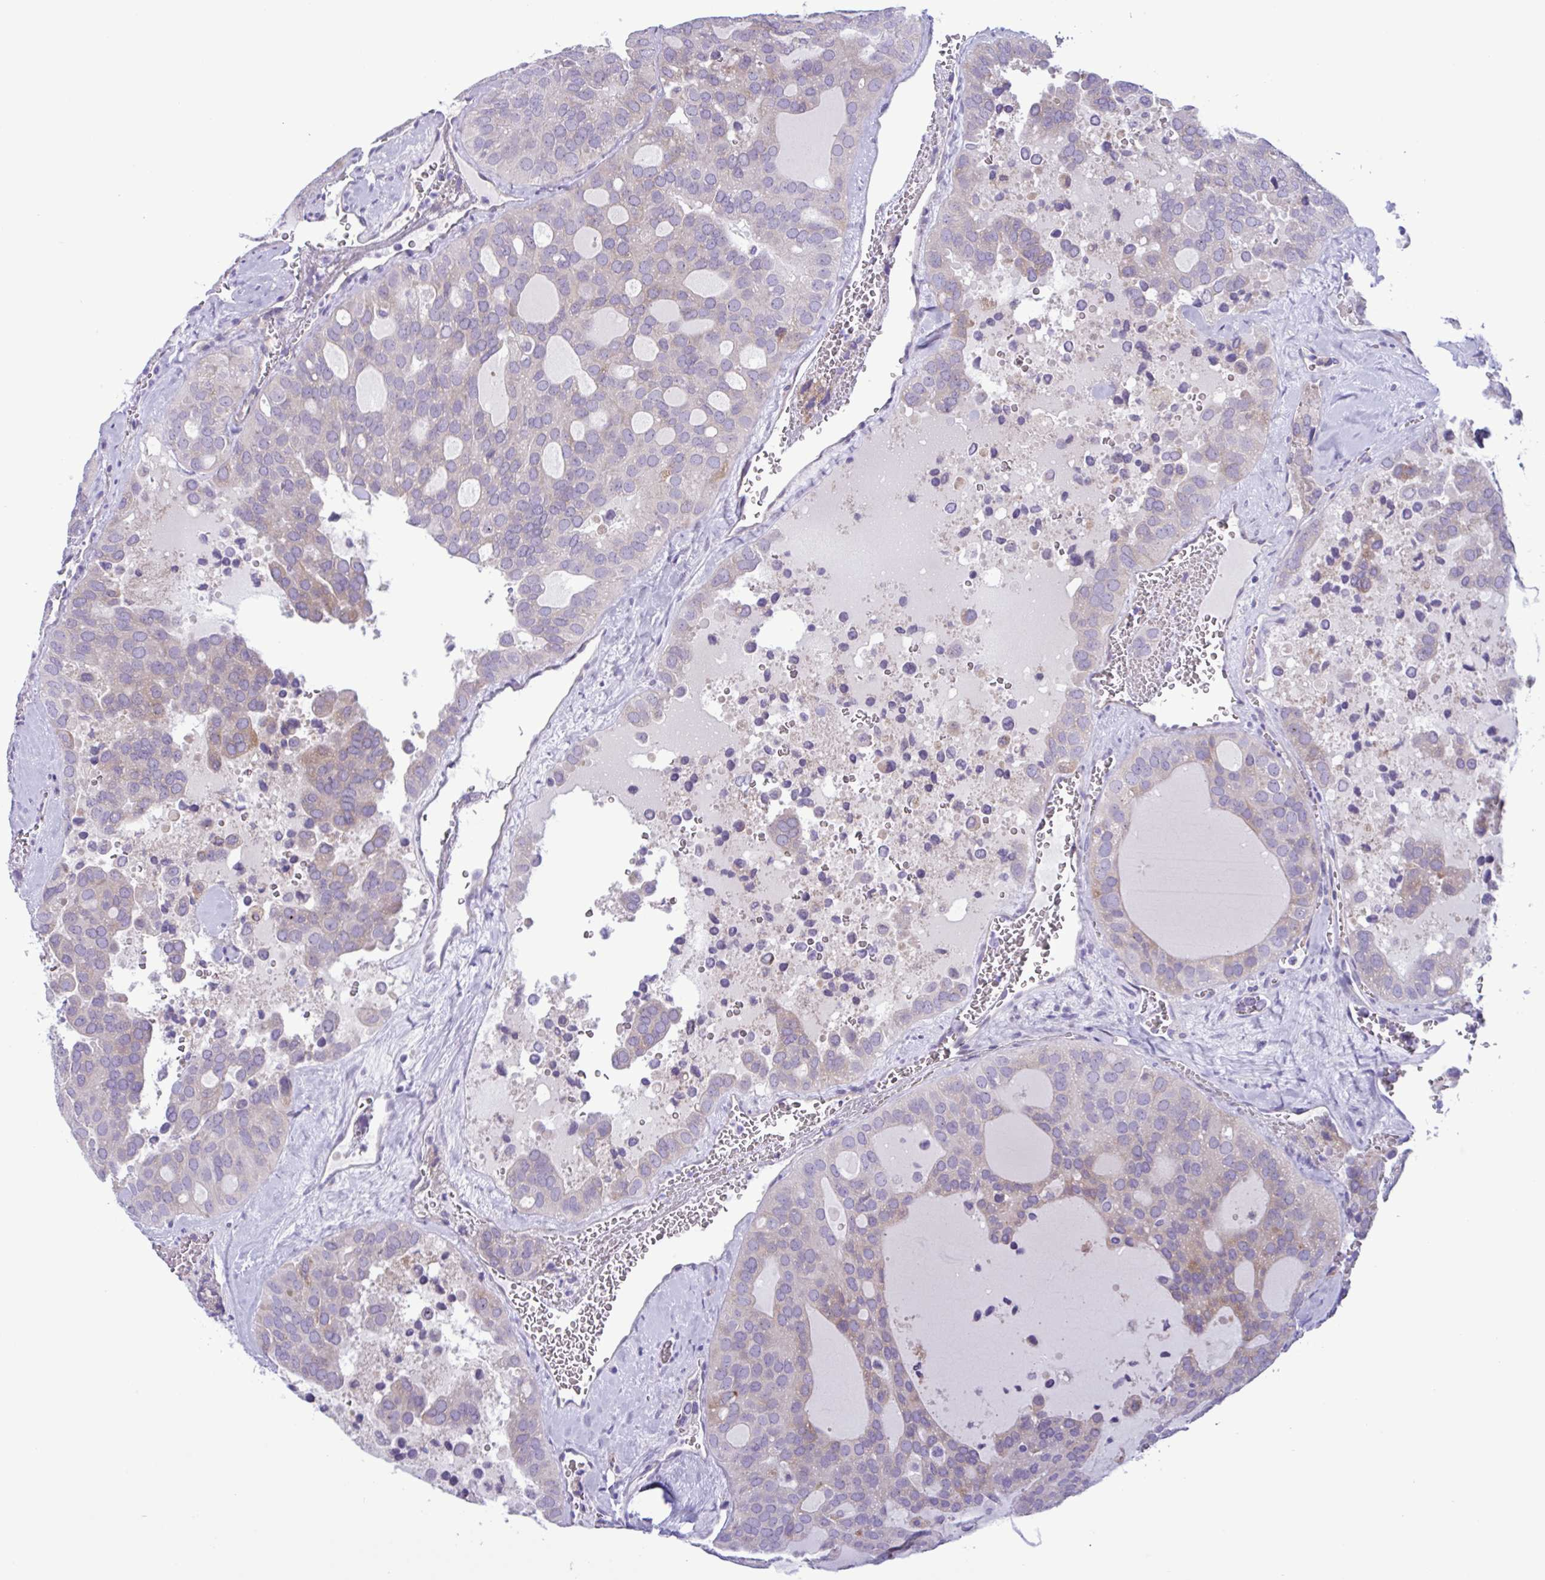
{"staining": {"intensity": "weak", "quantity": "<25%", "location": "cytoplasmic/membranous"}, "tissue": "thyroid cancer", "cell_type": "Tumor cells", "image_type": "cancer", "snomed": [{"axis": "morphology", "description": "Follicular adenoma carcinoma, NOS"}, {"axis": "topography", "description": "Thyroid gland"}], "caption": "Immunohistochemical staining of human thyroid follicular adenoma carcinoma demonstrates no significant expression in tumor cells. Nuclei are stained in blue.", "gene": "SREBF1", "patient": {"sex": "male", "age": 75}}